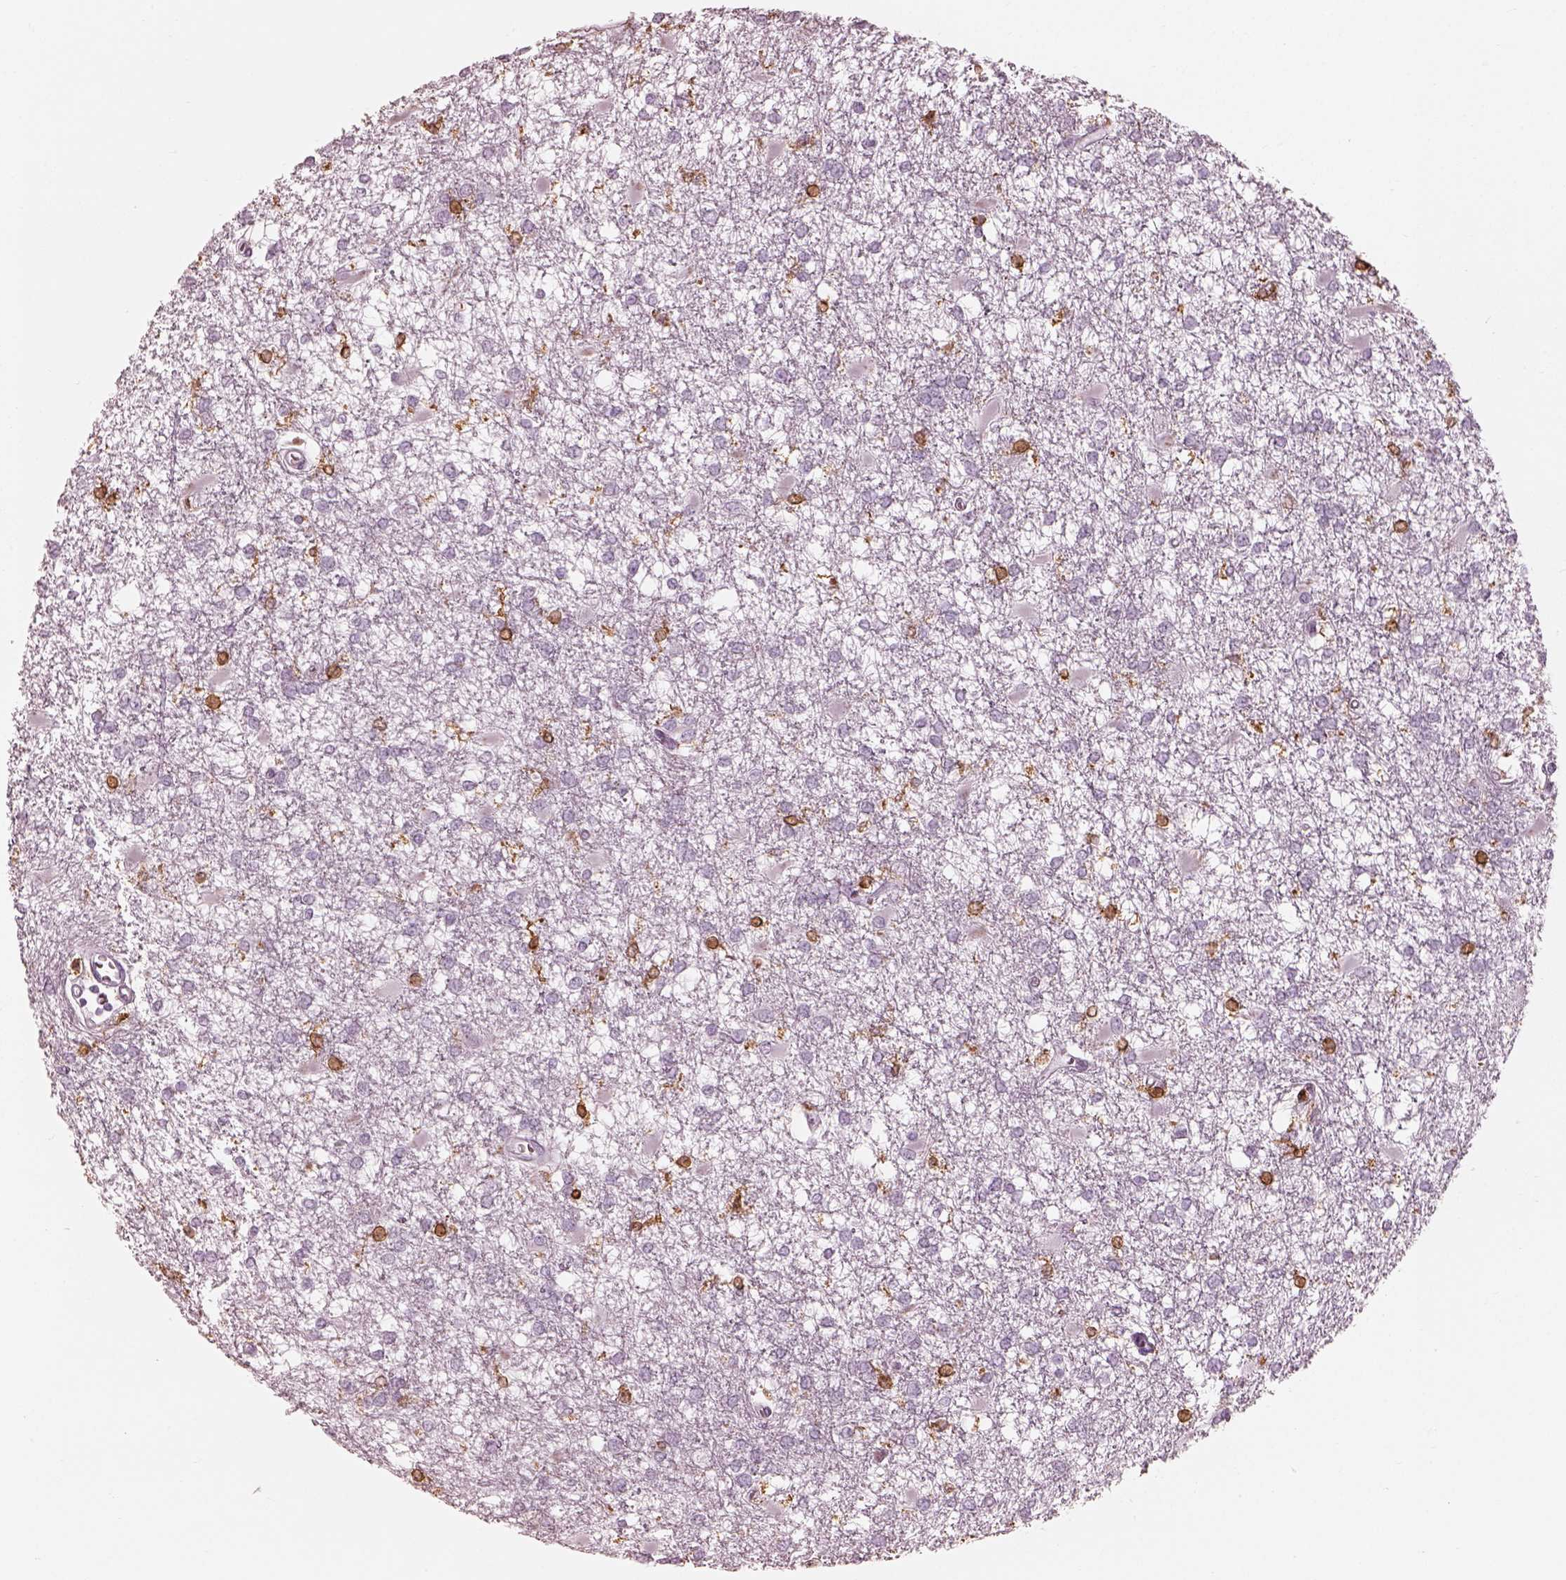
{"staining": {"intensity": "negative", "quantity": "none", "location": "none"}, "tissue": "glioma", "cell_type": "Tumor cells", "image_type": "cancer", "snomed": [{"axis": "morphology", "description": "Glioma, malignant, High grade"}, {"axis": "topography", "description": "Cerebral cortex"}], "caption": "A high-resolution photomicrograph shows immunohistochemistry (IHC) staining of glioma, which exhibits no significant expression in tumor cells.", "gene": "ALOX5", "patient": {"sex": "male", "age": 79}}